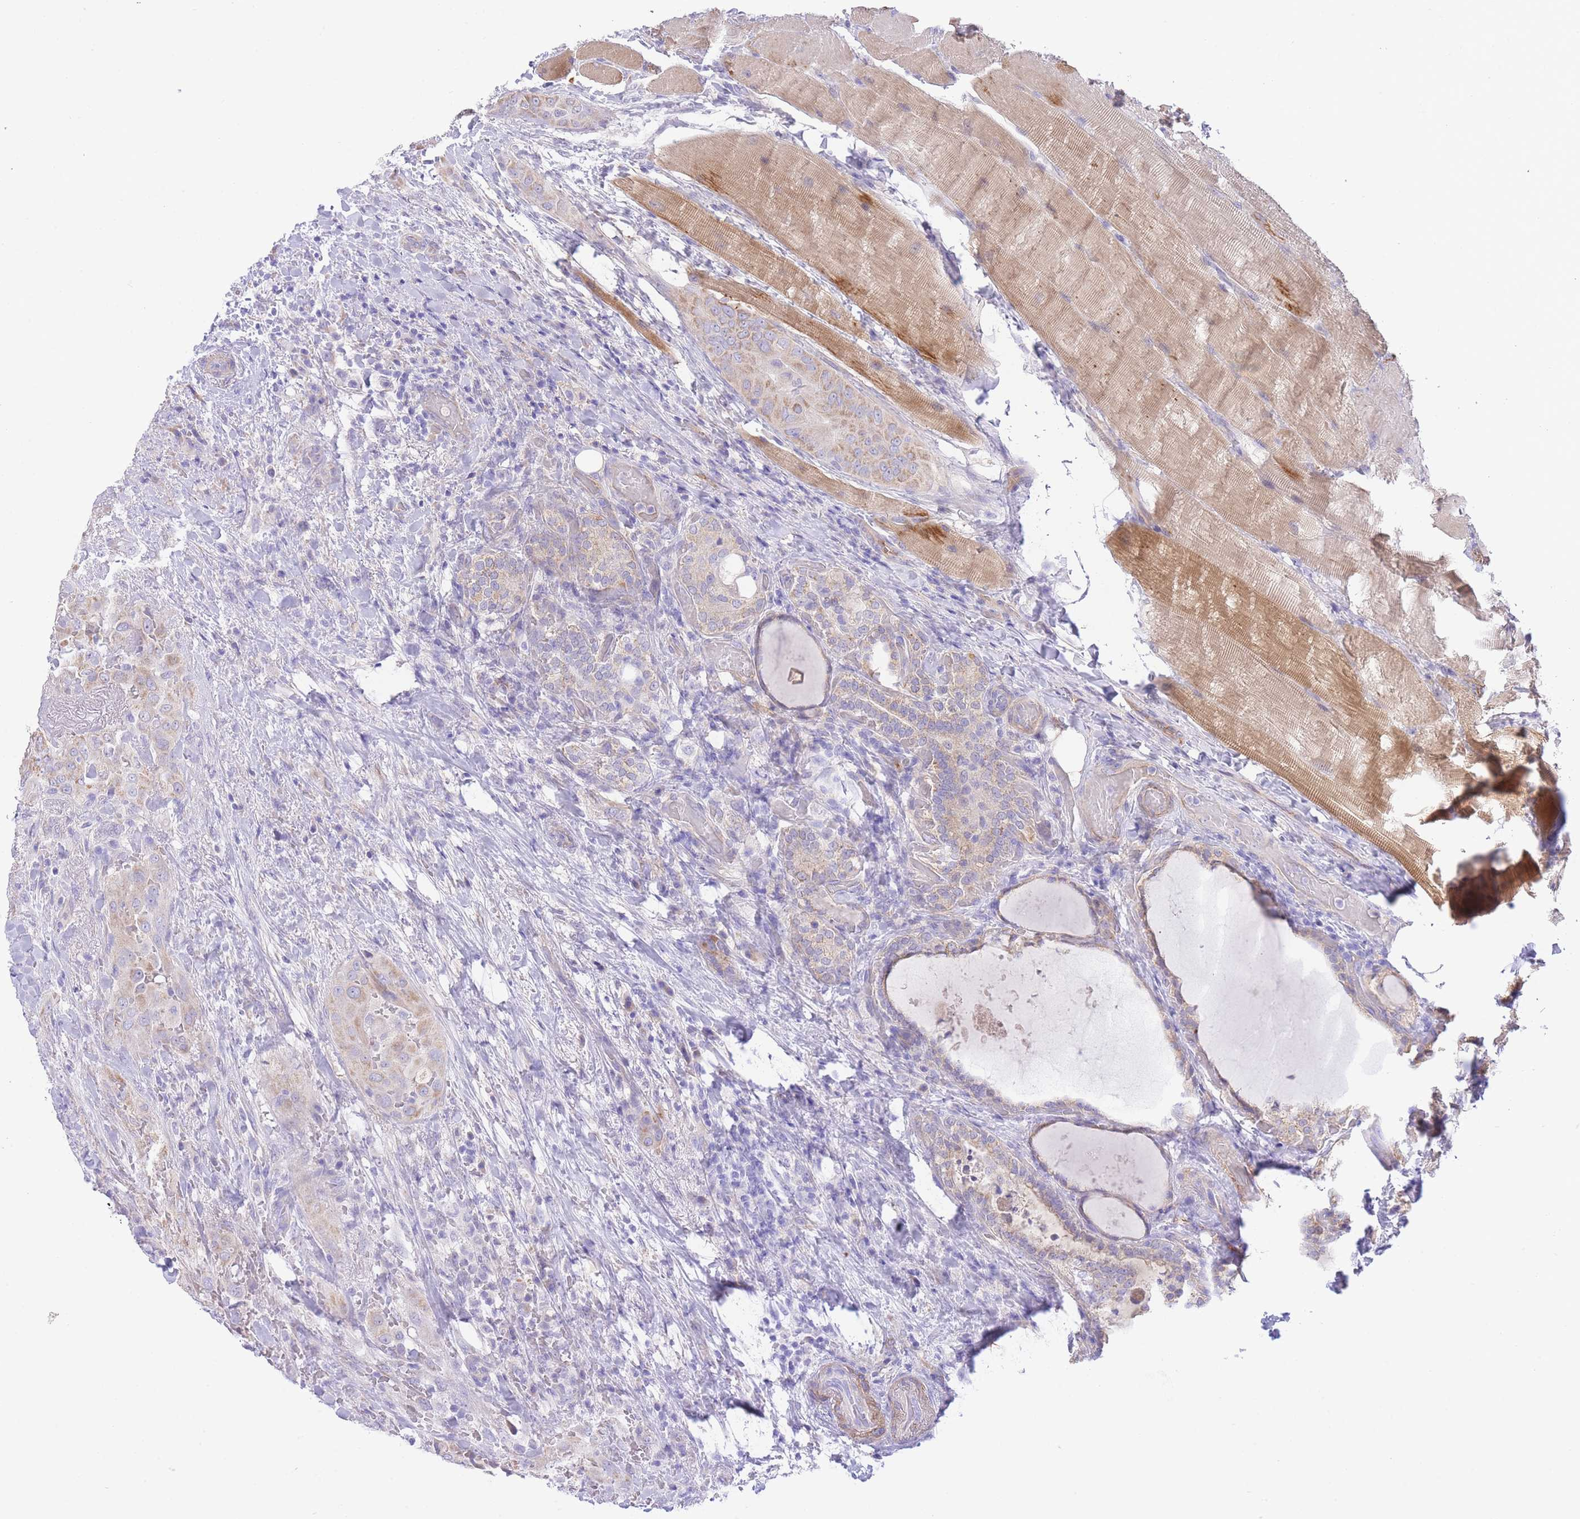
{"staining": {"intensity": "negative", "quantity": "none", "location": "none"}, "tissue": "thyroid cancer", "cell_type": "Tumor cells", "image_type": "cancer", "snomed": [{"axis": "morphology", "description": "Papillary adenocarcinoma, NOS"}, {"axis": "topography", "description": "Thyroid gland"}], "caption": "A histopathology image of thyroid cancer stained for a protein reveals no brown staining in tumor cells. (DAB (3,3'-diaminobenzidine) immunohistochemistry (IHC), high magnification).", "gene": "PGM1", "patient": {"sex": "male", "age": 61}}